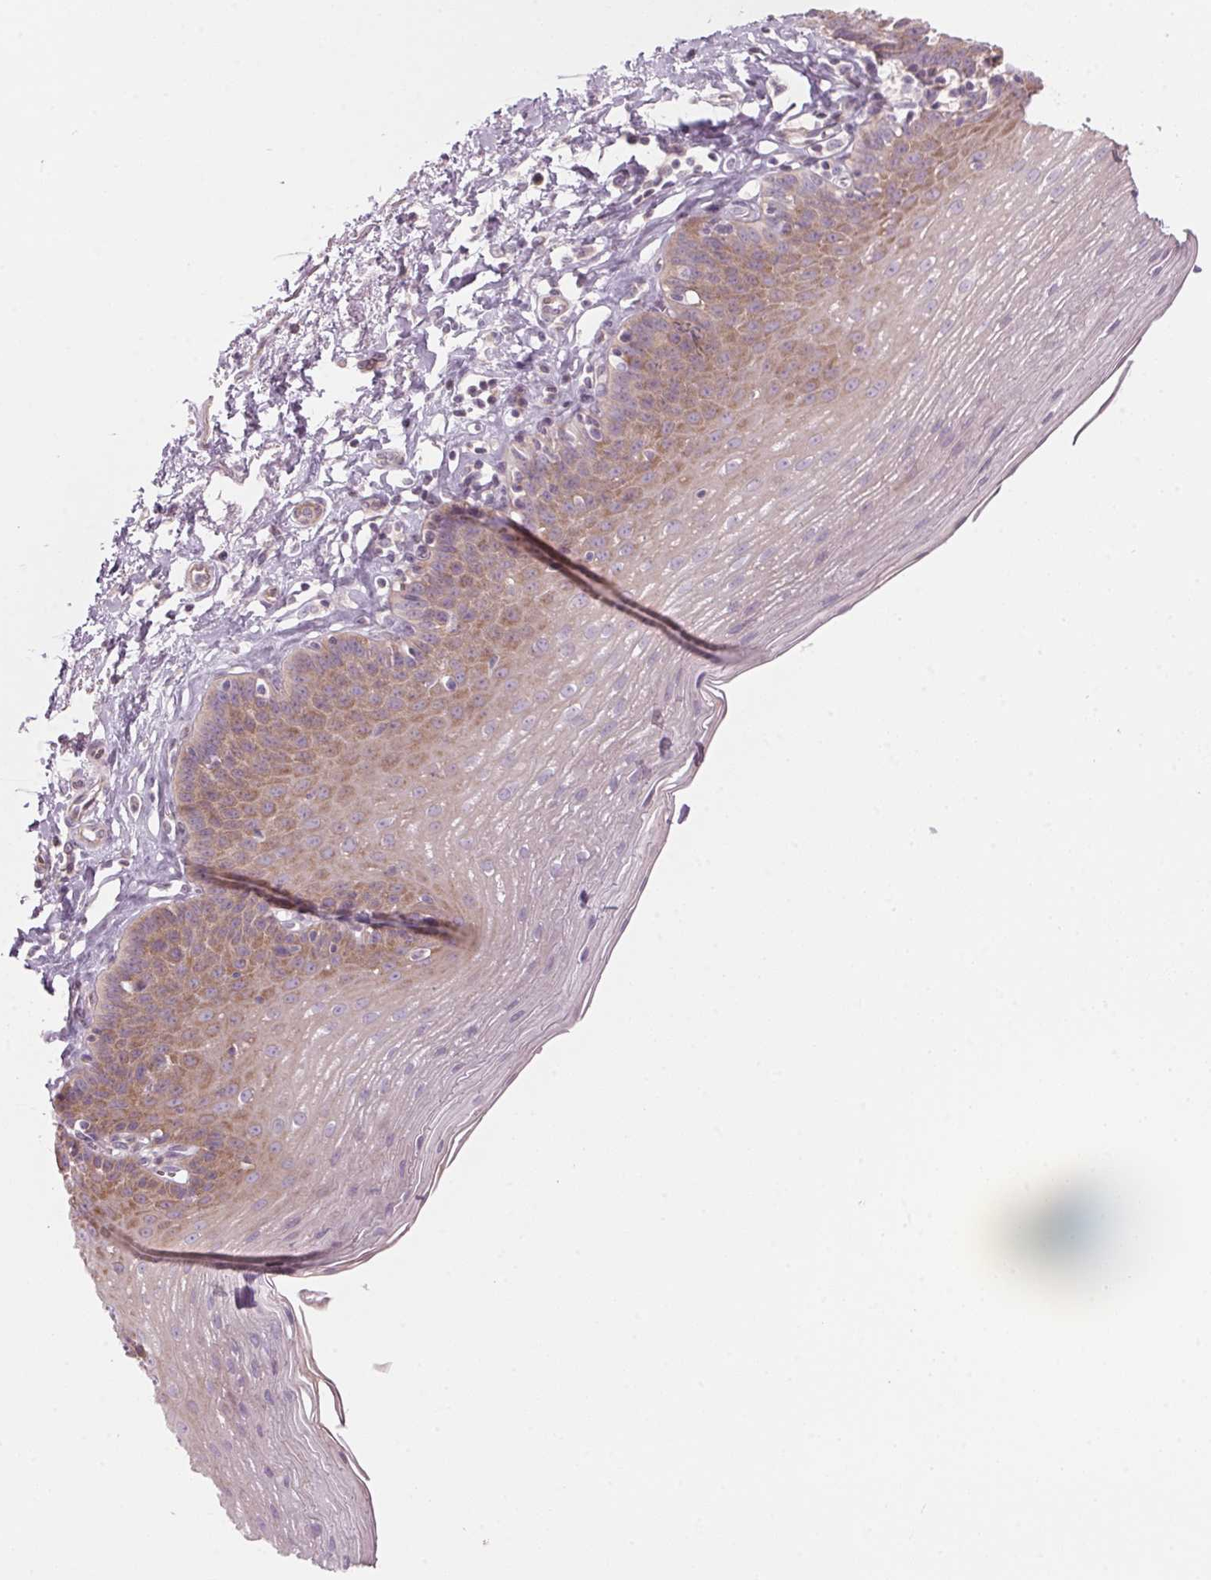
{"staining": {"intensity": "weak", "quantity": "25%-75%", "location": "cytoplasmic/membranous"}, "tissue": "esophagus", "cell_type": "Squamous epithelial cells", "image_type": "normal", "snomed": [{"axis": "morphology", "description": "Normal tissue, NOS"}, {"axis": "topography", "description": "Esophagus"}], "caption": "Immunohistochemical staining of normal esophagus displays low levels of weak cytoplasmic/membranous staining in about 25%-75% of squamous epithelial cells.", "gene": "GNMT", "patient": {"sex": "female", "age": 81}}